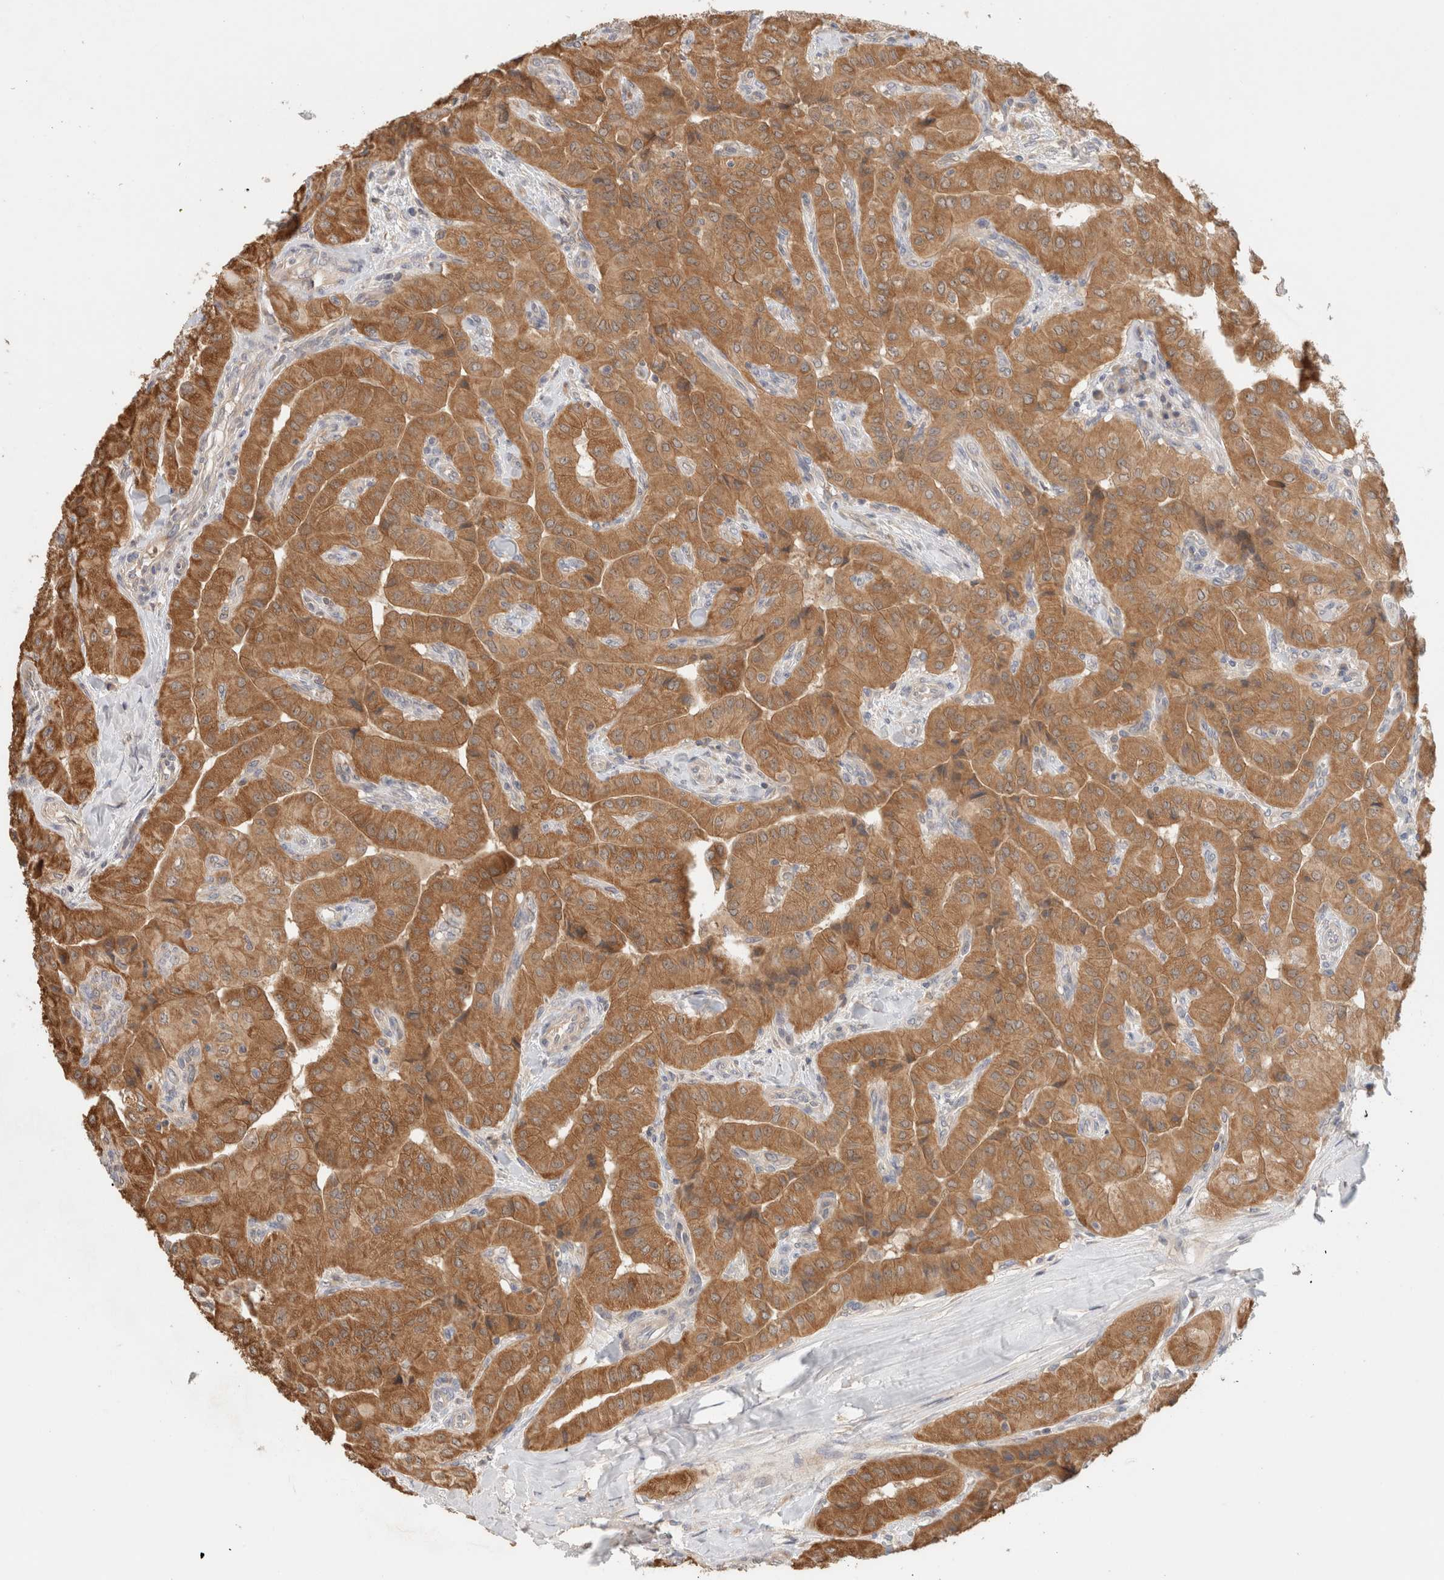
{"staining": {"intensity": "moderate", "quantity": ">75%", "location": "cytoplasmic/membranous"}, "tissue": "thyroid cancer", "cell_type": "Tumor cells", "image_type": "cancer", "snomed": [{"axis": "morphology", "description": "Papillary adenocarcinoma, NOS"}, {"axis": "topography", "description": "Thyroid gland"}], "caption": "Papillary adenocarcinoma (thyroid) was stained to show a protein in brown. There is medium levels of moderate cytoplasmic/membranous expression in approximately >75% of tumor cells.", "gene": "CA13", "patient": {"sex": "female", "age": 59}}